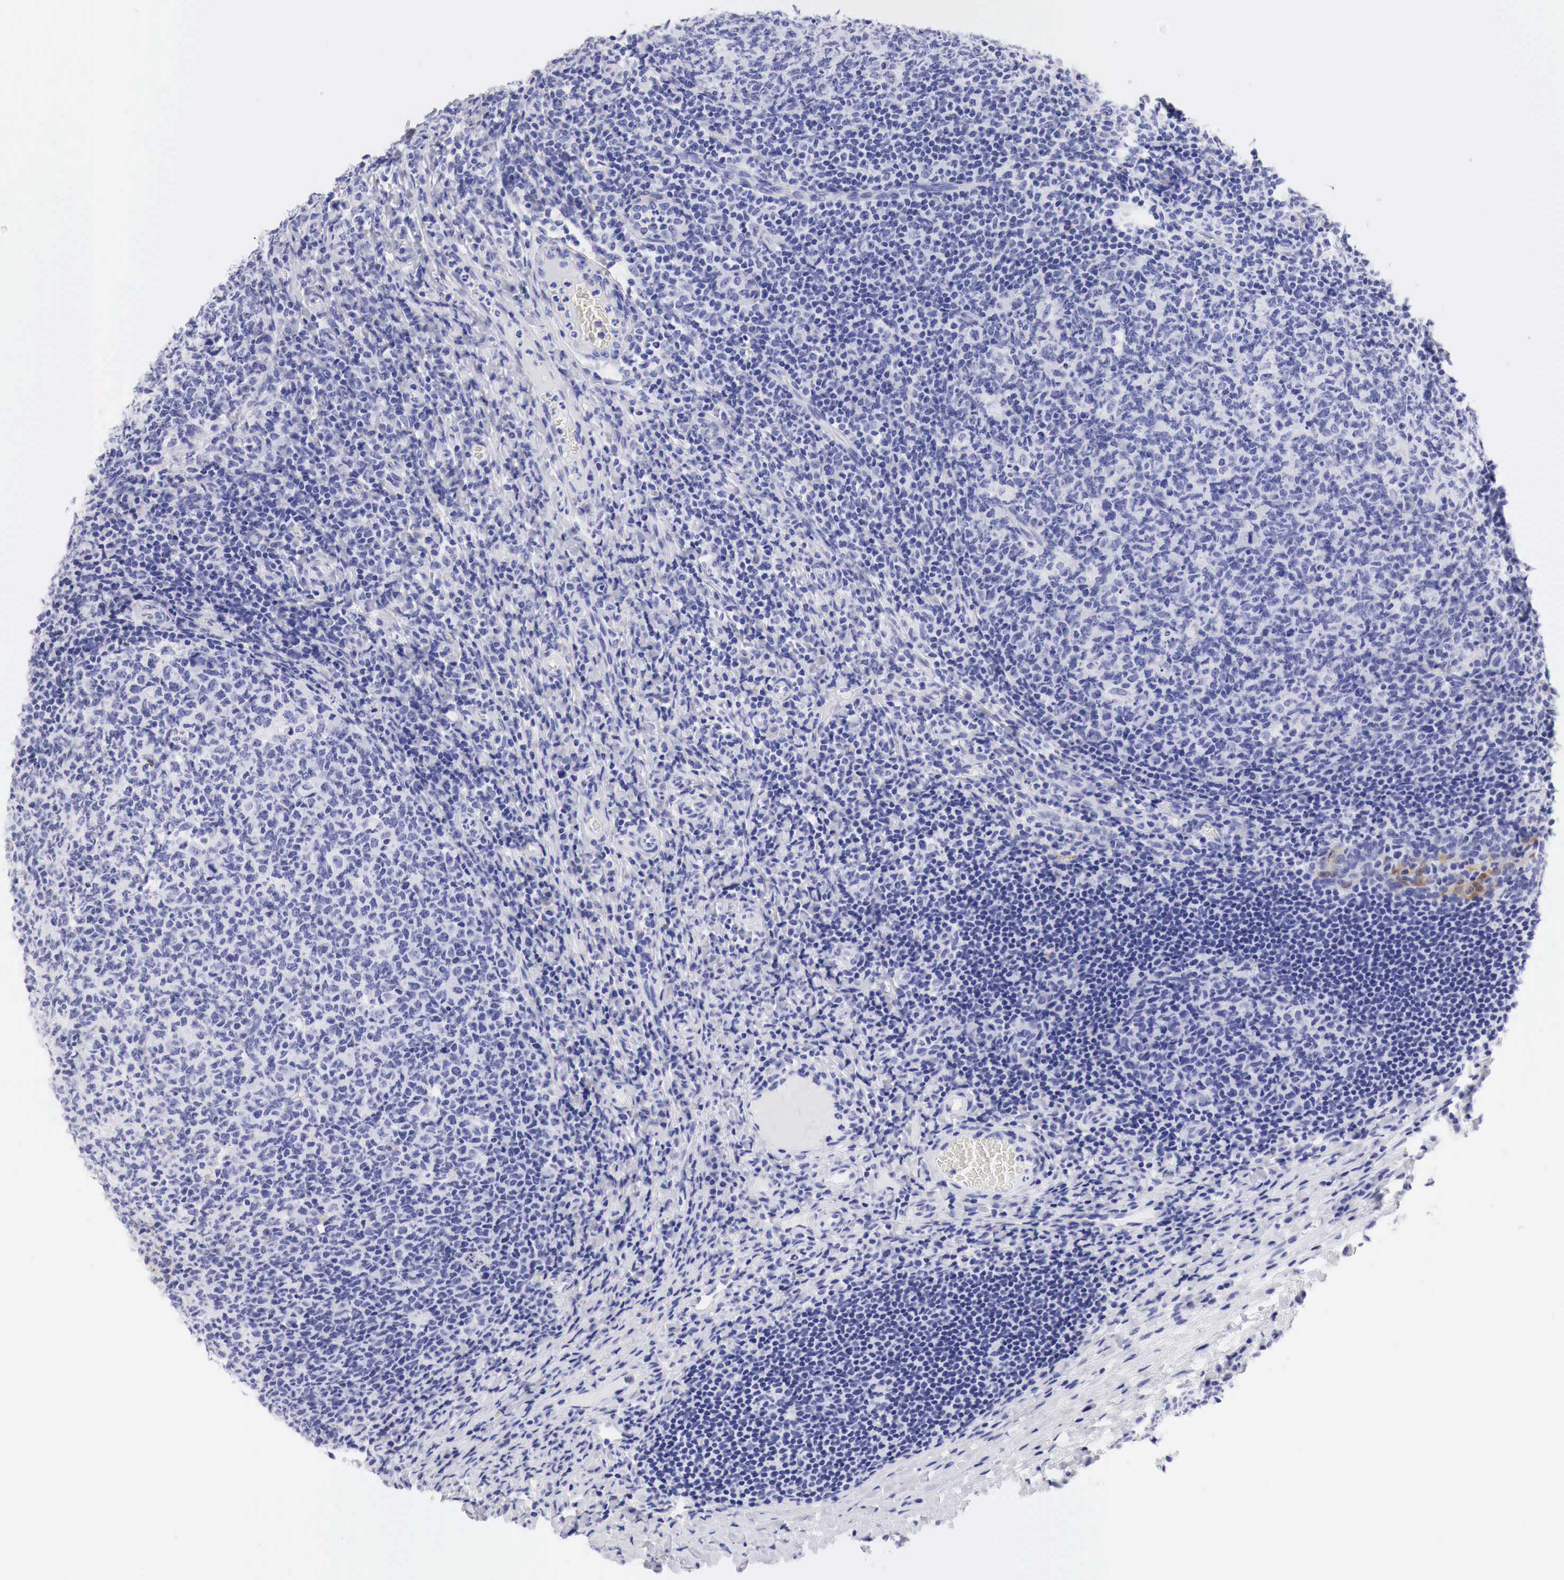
{"staining": {"intensity": "moderate", "quantity": "<25%", "location": "cytoplasmic/membranous"}, "tissue": "tonsil", "cell_type": "Germinal center cells", "image_type": "normal", "snomed": [{"axis": "morphology", "description": "Normal tissue, NOS"}, {"axis": "topography", "description": "Tonsil"}], "caption": "IHC of normal human tonsil reveals low levels of moderate cytoplasmic/membranous positivity in about <25% of germinal center cells.", "gene": "CDKN2A", "patient": {"sex": "male", "age": 6}}